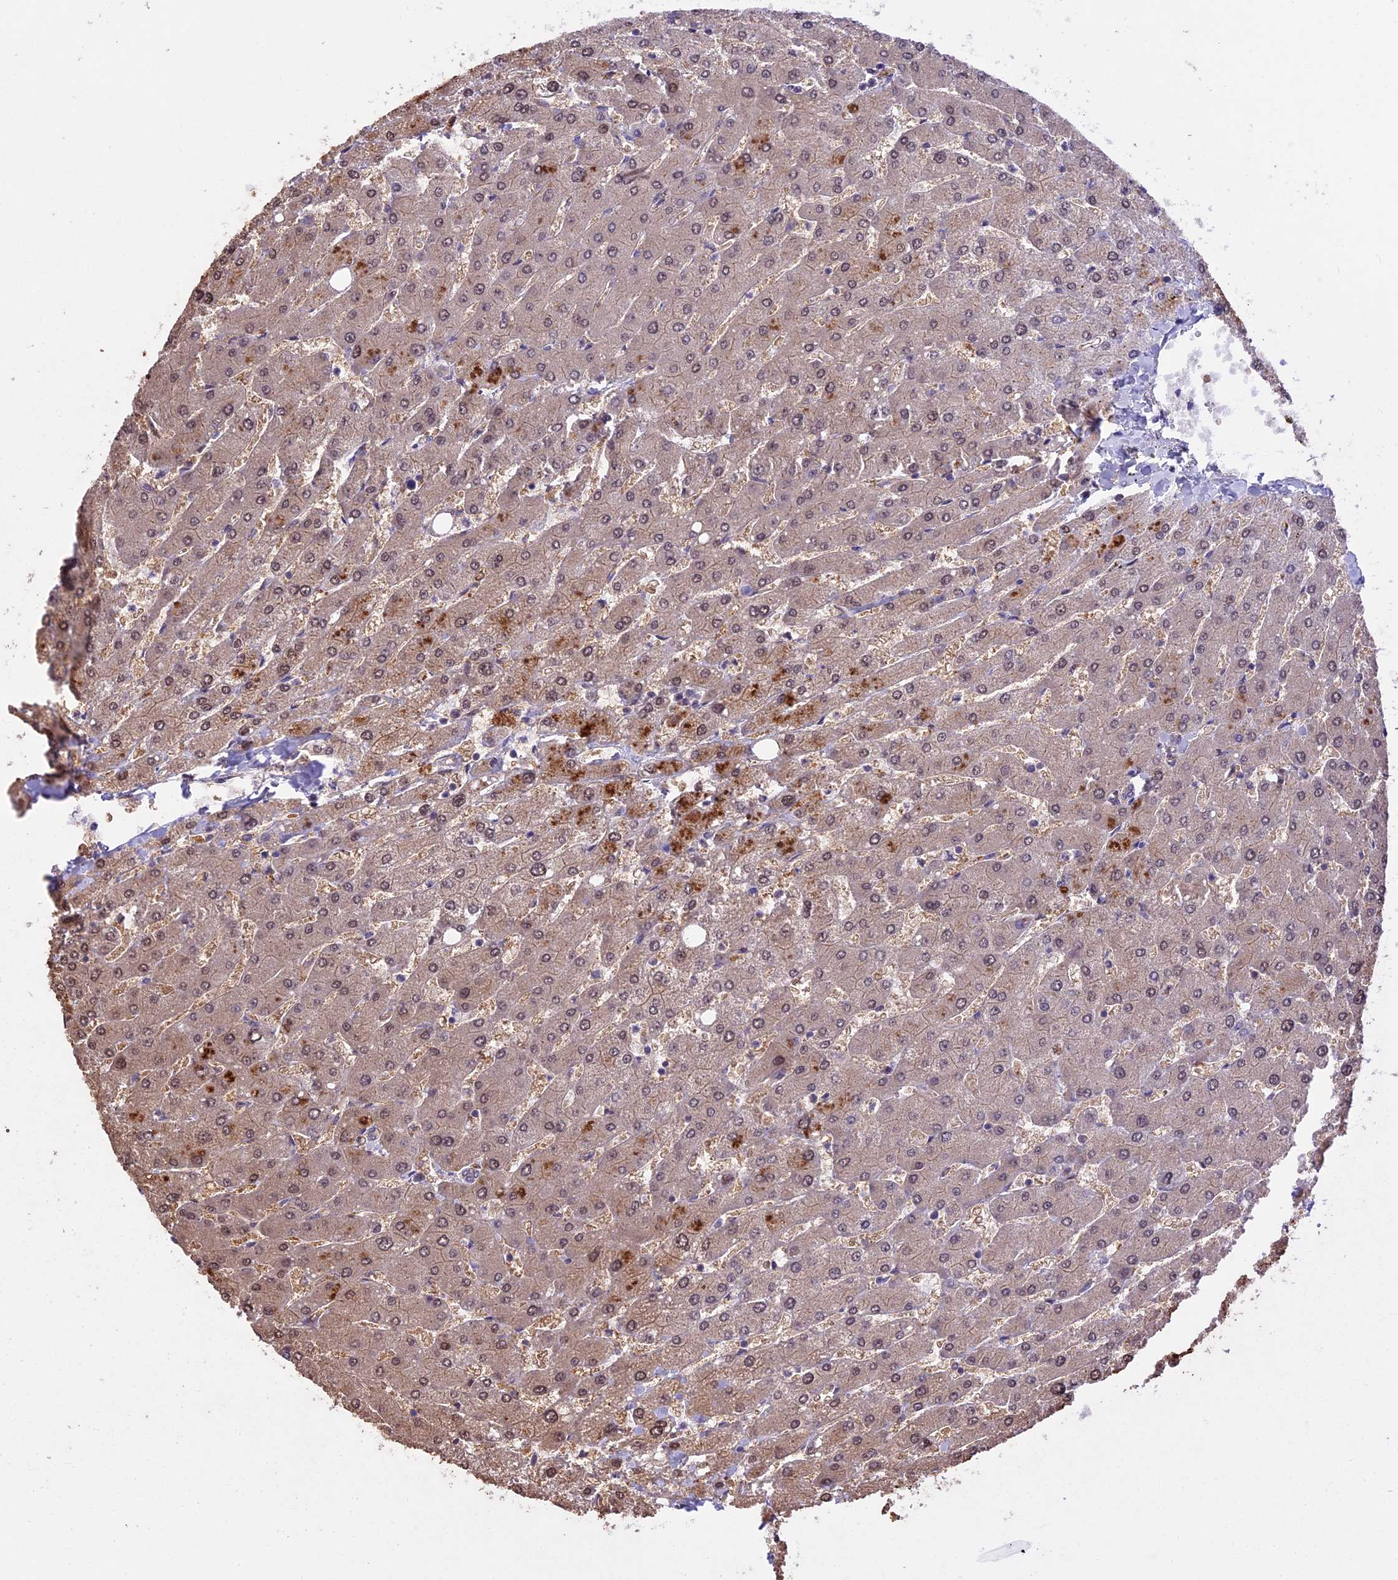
{"staining": {"intensity": "negative", "quantity": "none", "location": "none"}, "tissue": "liver", "cell_type": "Cholangiocytes", "image_type": "normal", "snomed": [{"axis": "morphology", "description": "Normal tissue, NOS"}, {"axis": "topography", "description": "Liver"}], "caption": "Human liver stained for a protein using immunohistochemistry displays no staining in cholangiocytes.", "gene": "MAN2C1", "patient": {"sex": "male", "age": 55}}